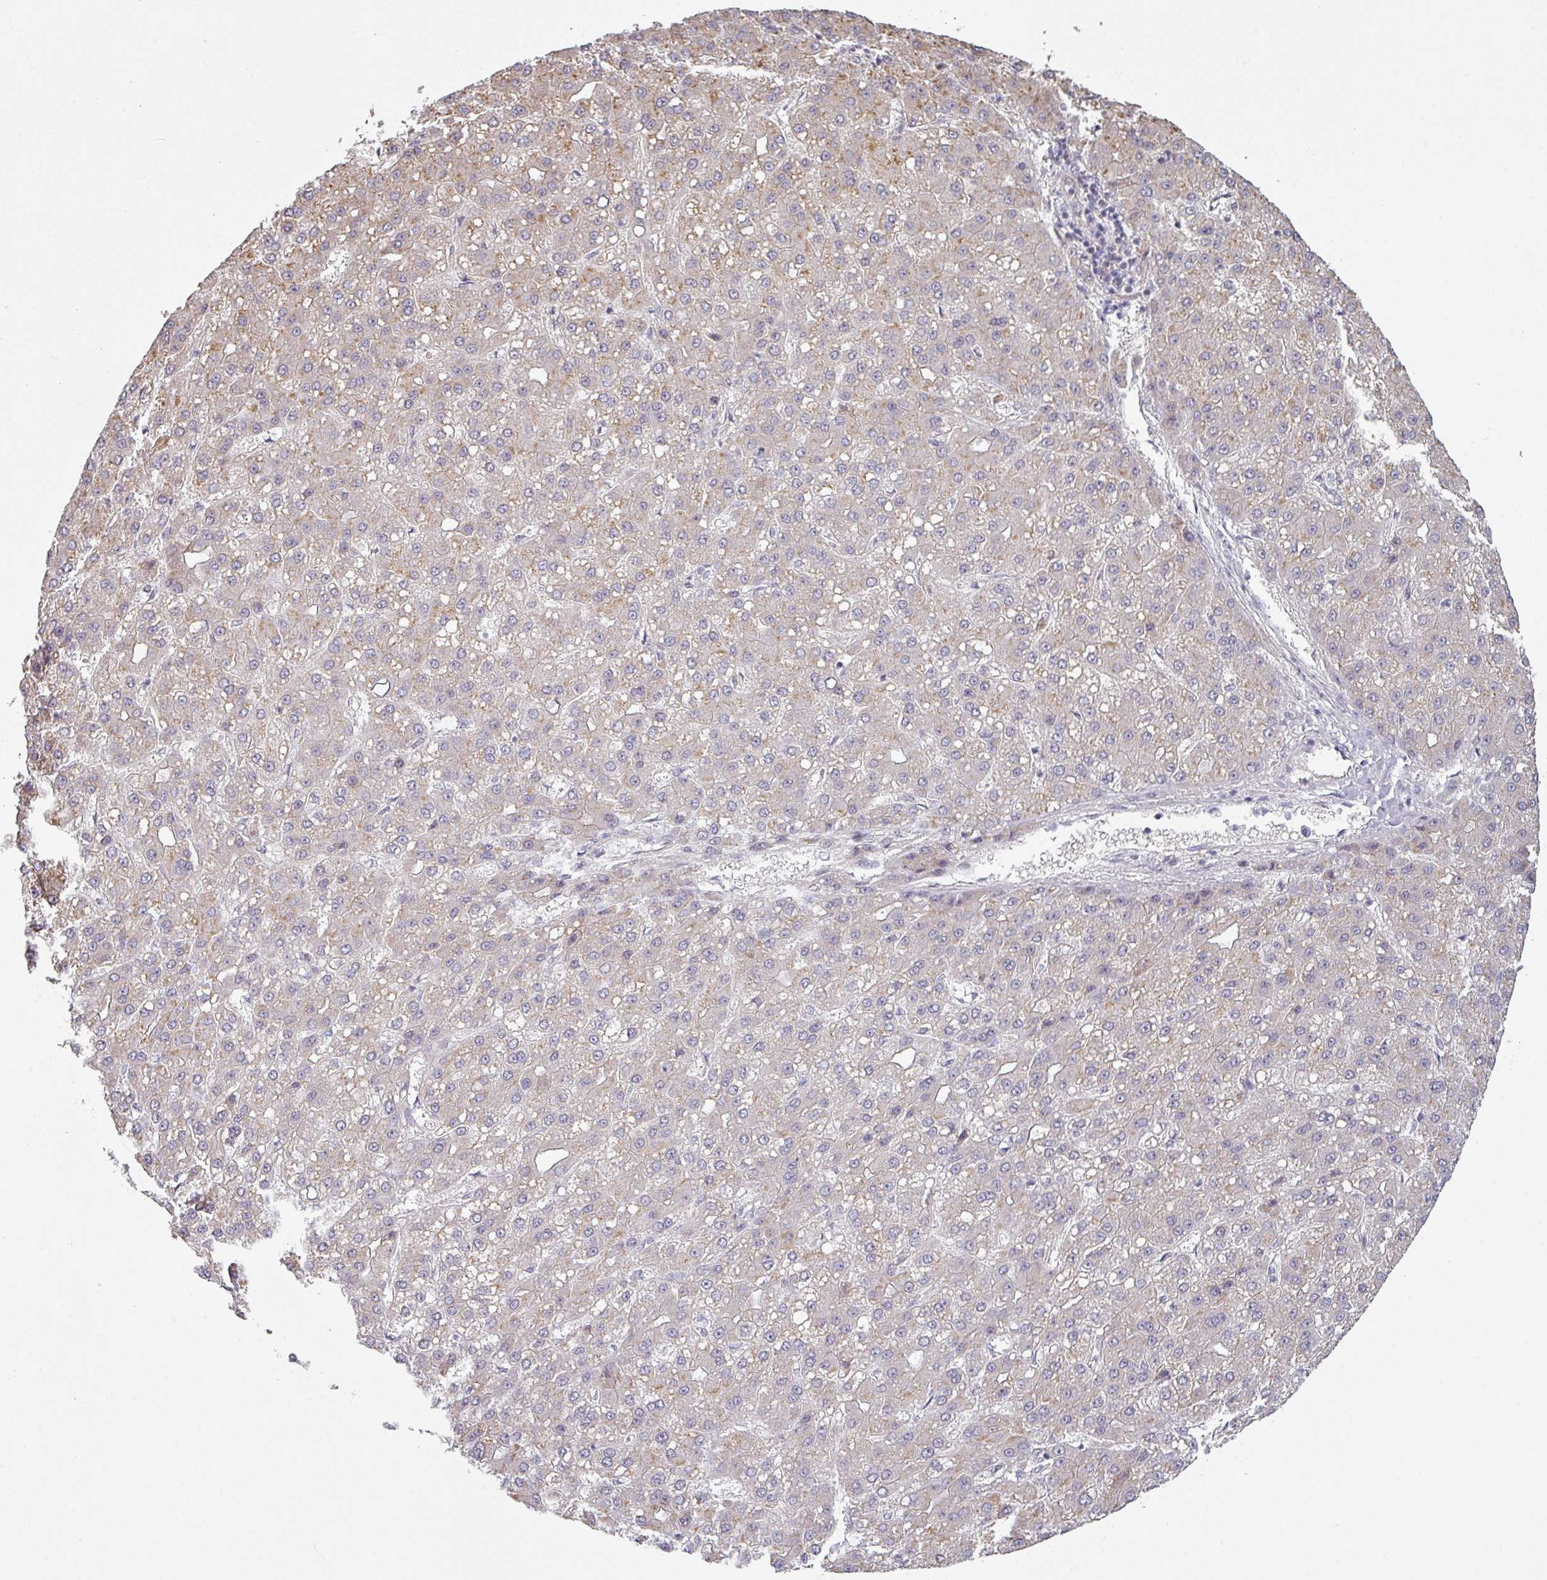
{"staining": {"intensity": "negative", "quantity": "none", "location": "none"}, "tissue": "liver cancer", "cell_type": "Tumor cells", "image_type": "cancer", "snomed": [{"axis": "morphology", "description": "Carcinoma, Hepatocellular, NOS"}, {"axis": "topography", "description": "Liver"}], "caption": "Immunohistochemistry (IHC) of liver cancer exhibits no staining in tumor cells.", "gene": "PLEKHJ1", "patient": {"sex": "male", "age": 67}}